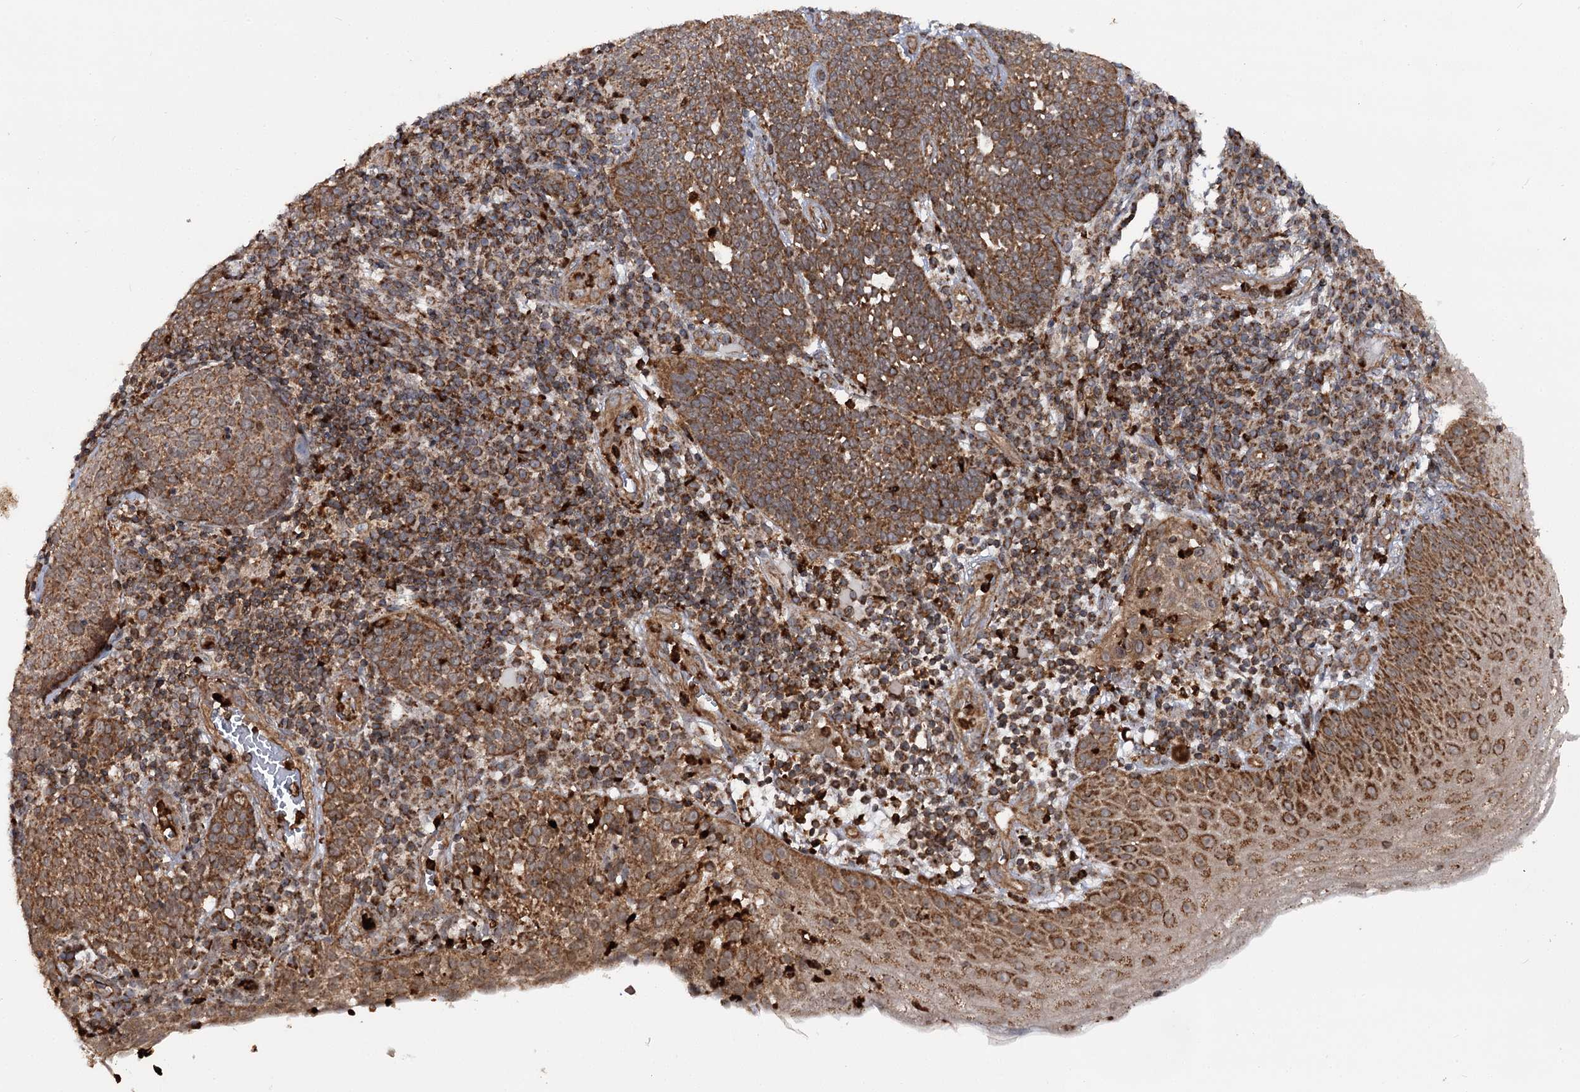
{"staining": {"intensity": "strong", "quantity": ">75%", "location": "cytoplasmic/membranous"}, "tissue": "cervical cancer", "cell_type": "Tumor cells", "image_type": "cancer", "snomed": [{"axis": "morphology", "description": "Squamous cell carcinoma, NOS"}, {"axis": "topography", "description": "Cervix"}], "caption": "The image demonstrates staining of cervical cancer (squamous cell carcinoma), revealing strong cytoplasmic/membranous protein expression (brown color) within tumor cells.", "gene": "FGFR1OP2", "patient": {"sex": "female", "age": 34}}